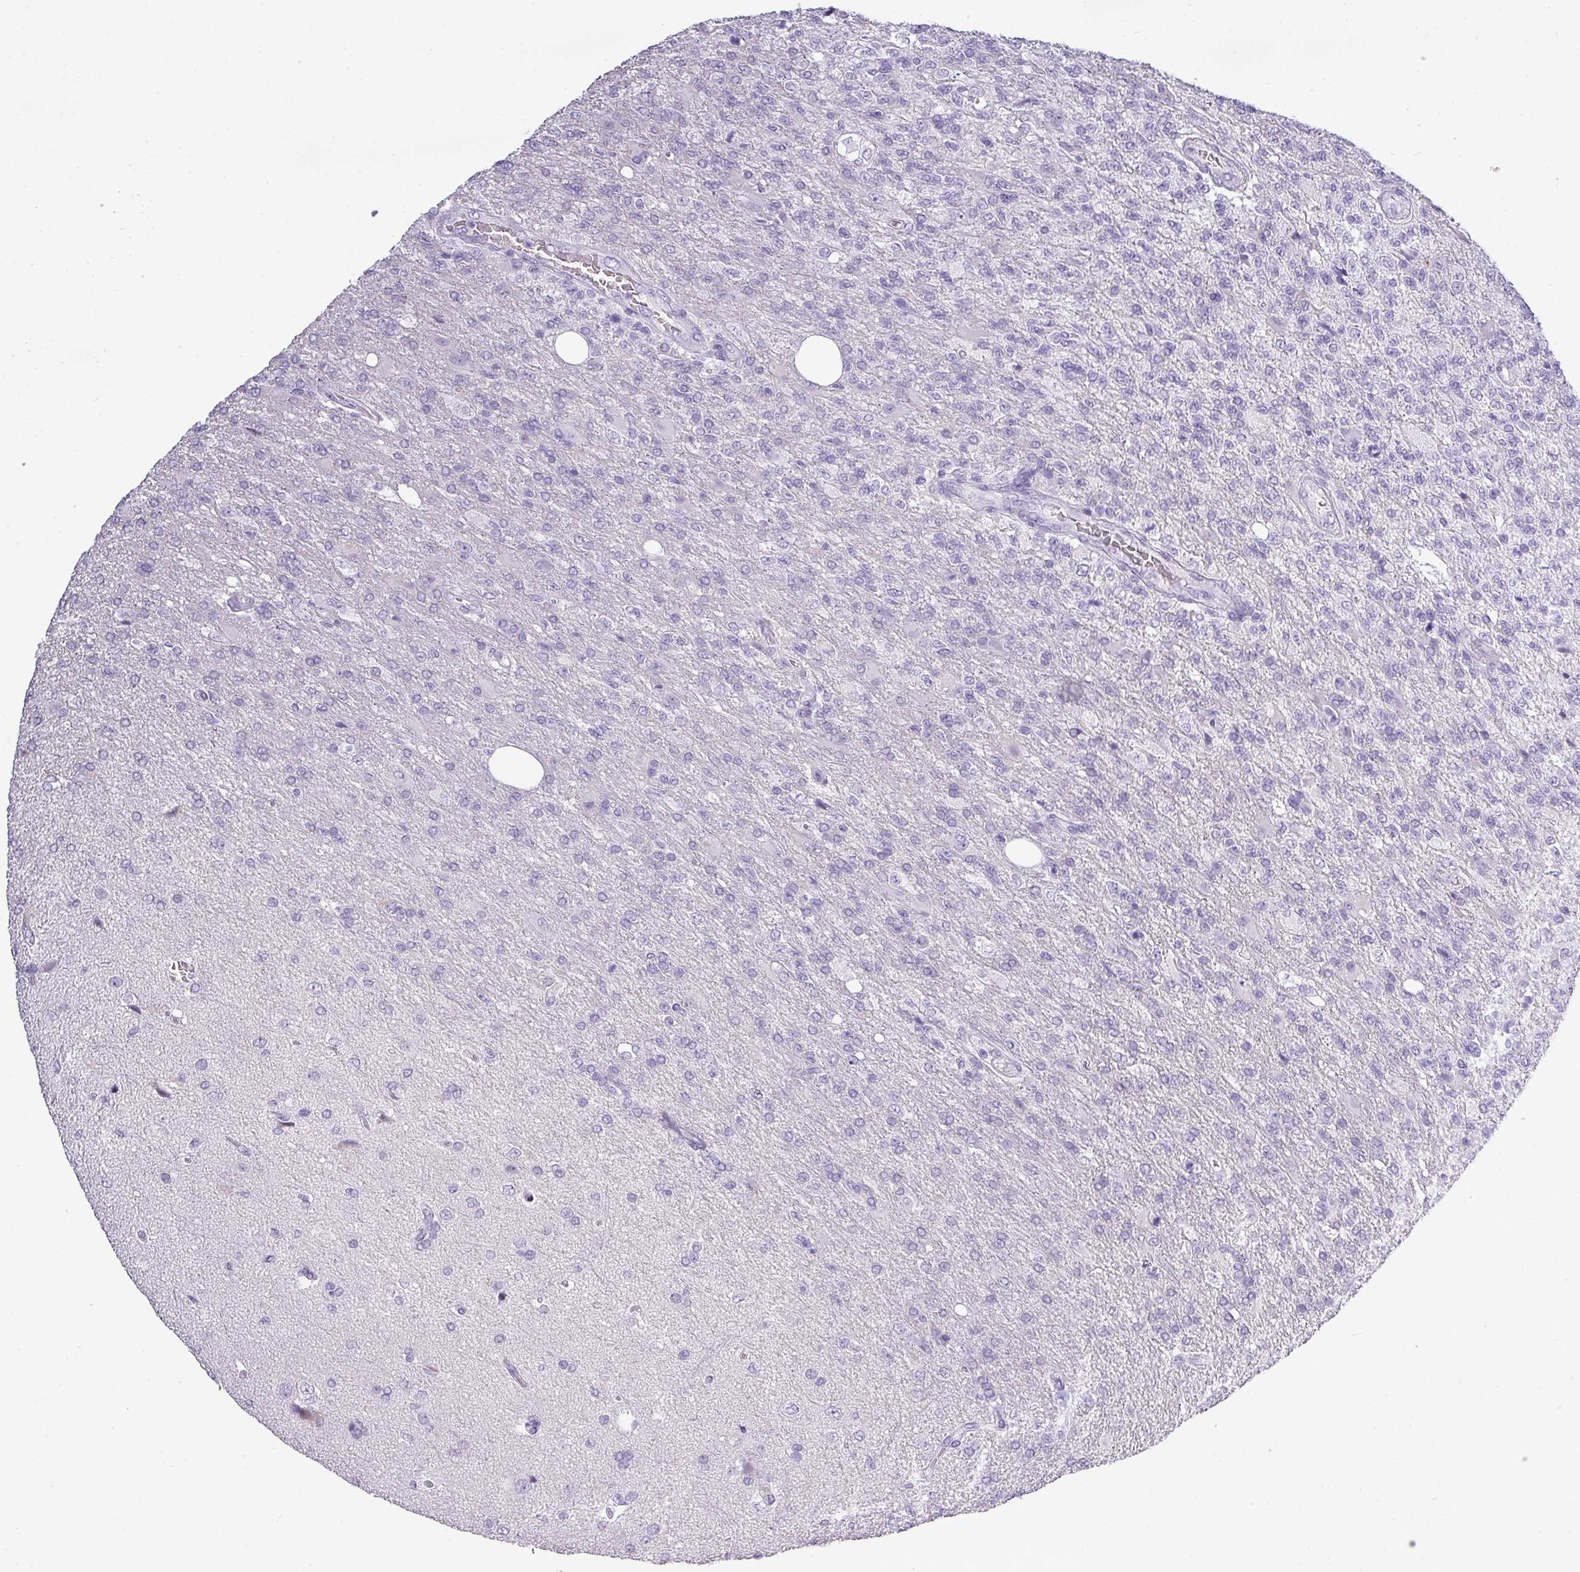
{"staining": {"intensity": "negative", "quantity": "none", "location": "none"}, "tissue": "glioma", "cell_type": "Tumor cells", "image_type": "cancer", "snomed": [{"axis": "morphology", "description": "Glioma, malignant, High grade"}, {"axis": "topography", "description": "Brain"}], "caption": "IHC micrograph of glioma stained for a protein (brown), which displays no expression in tumor cells.", "gene": "TMEM91", "patient": {"sex": "male", "age": 56}}